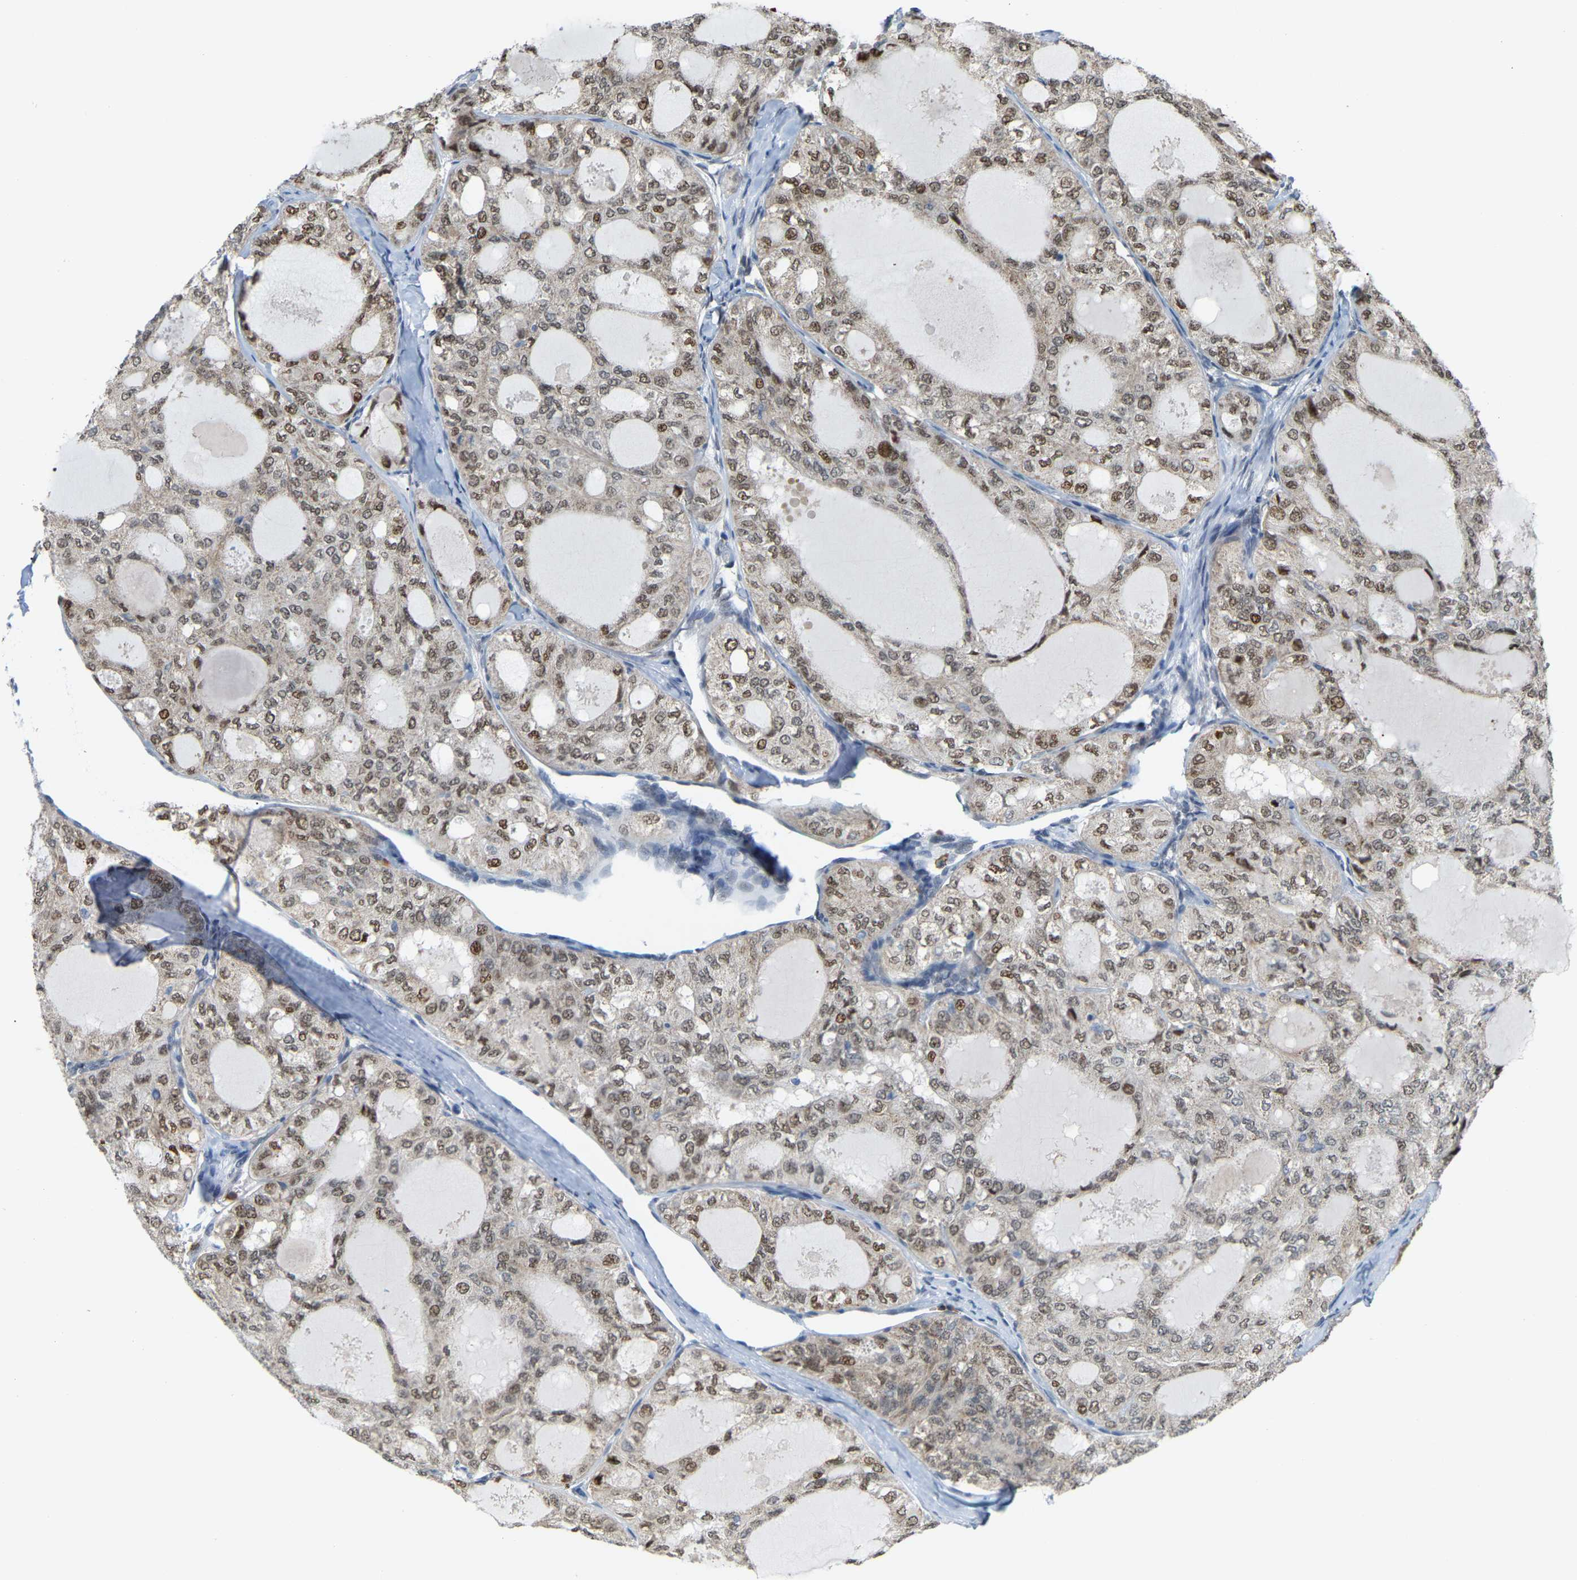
{"staining": {"intensity": "weak", "quantity": "25%-75%", "location": "nuclear"}, "tissue": "thyroid cancer", "cell_type": "Tumor cells", "image_type": "cancer", "snomed": [{"axis": "morphology", "description": "Follicular adenoma carcinoma, NOS"}, {"axis": "topography", "description": "Thyroid gland"}], "caption": "Tumor cells show low levels of weak nuclear expression in about 25%-75% of cells in thyroid cancer.", "gene": "CROT", "patient": {"sex": "male", "age": 75}}